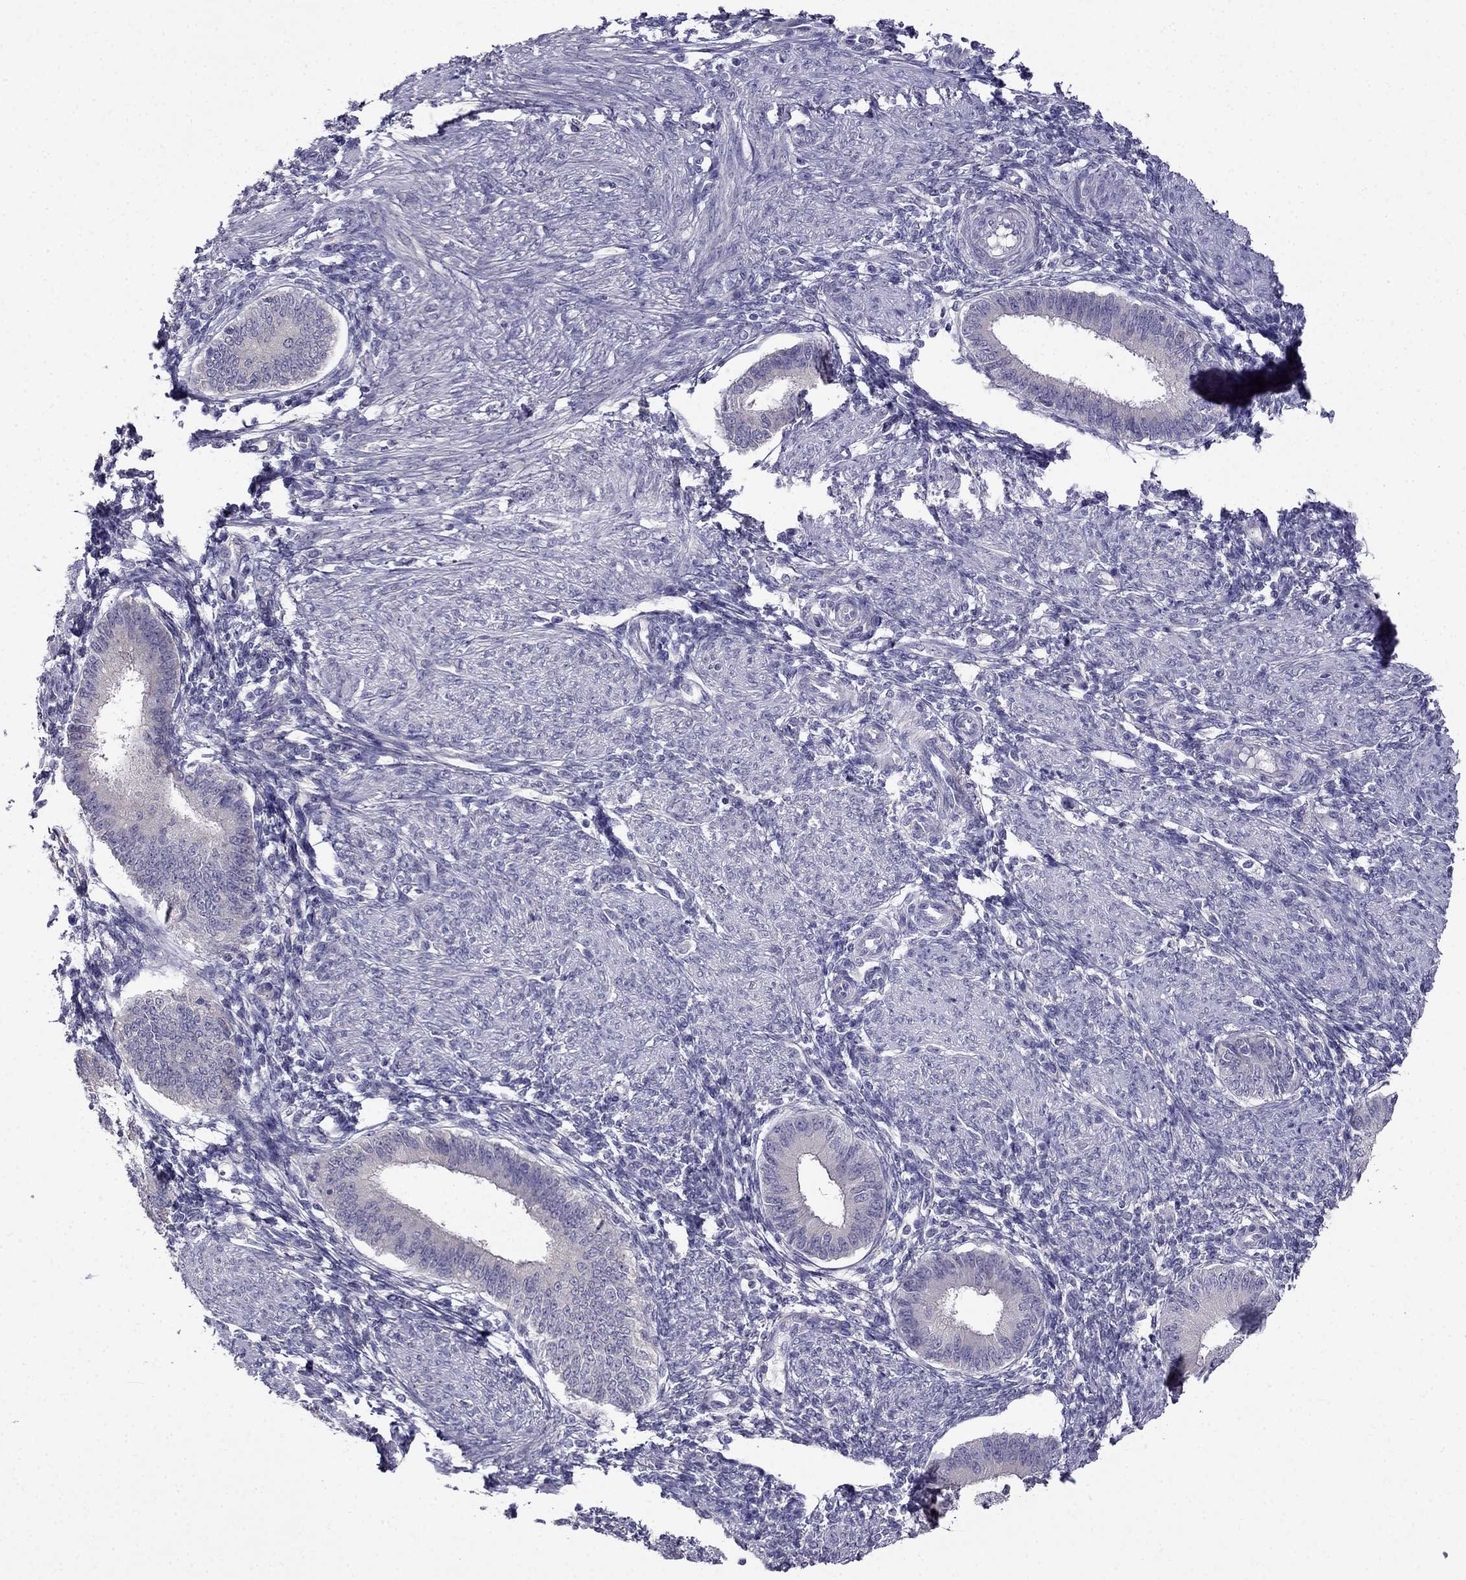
{"staining": {"intensity": "negative", "quantity": "none", "location": "none"}, "tissue": "endometrium", "cell_type": "Cells in endometrial stroma", "image_type": "normal", "snomed": [{"axis": "morphology", "description": "Normal tissue, NOS"}, {"axis": "topography", "description": "Endometrium"}], "caption": "High power microscopy photomicrograph of an IHC micrograph of normal endometrium, revealing no significant staining in cells in endometrial stroma.", "gene": "SCNN1D", "patient": {"sex": "female", "age": 39}}